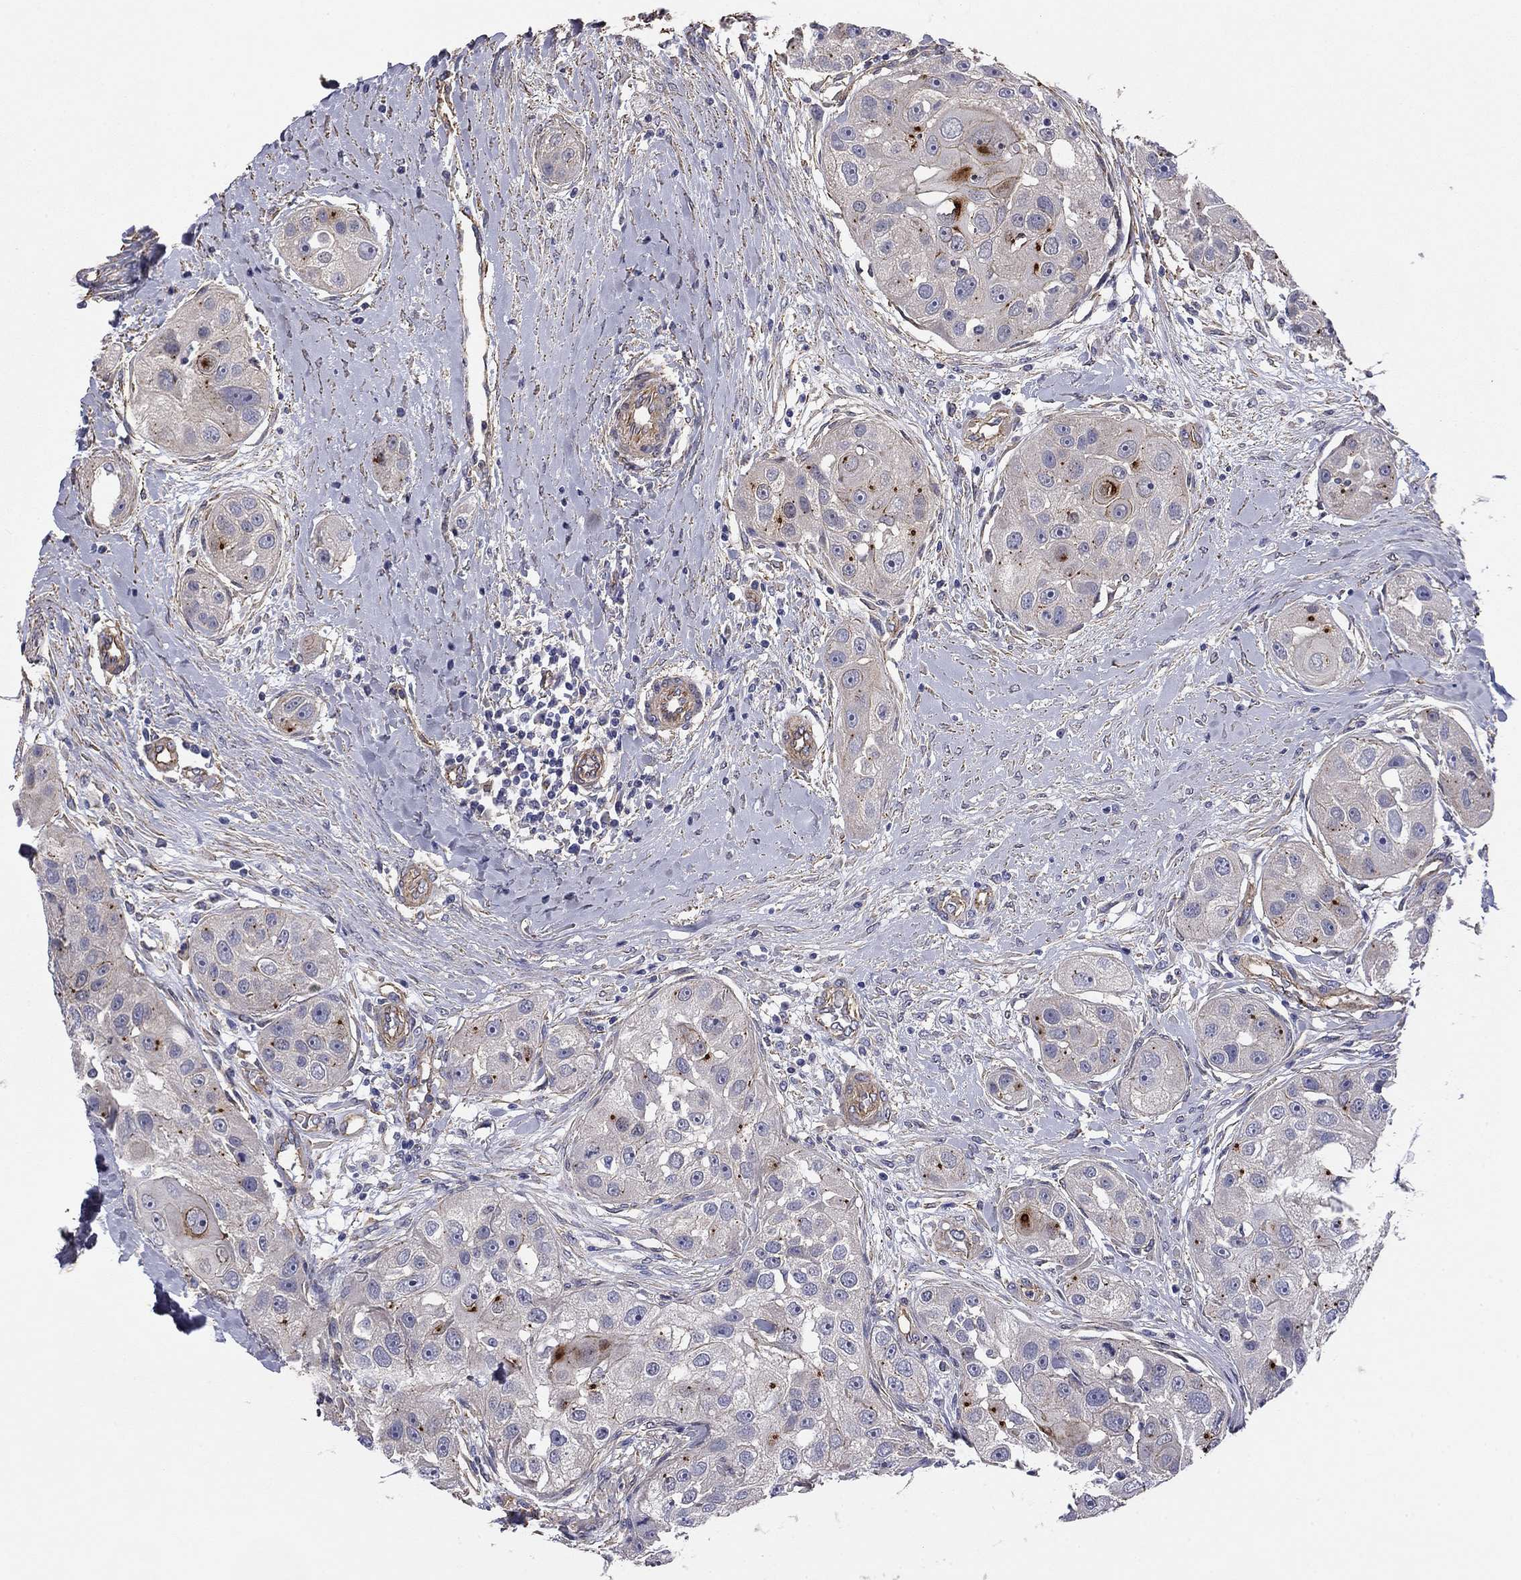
{"staining": {"intensity": "moderate", "quantity": "<25%", "location": "cytoplasmic/membranous"}, "tissue": "head and neck cancer", "cell_type": "Tumor cells", "image_type": "cancer", "snomed": [{"axis": "morphology", "description": "Normal tissue, NOS"}, {"axis": "morphology", "description": "Squamous cell carcinoma, NOS"}, {"axis": "topography", "description": "Skeletal muscle"}, {"axis": "topography", "description": "Head-Neck"}], "caption": "Immunohistochemistry (IHC) (DAB (3,3'-diaminobenzidine)) staining of human head and neck cancer (squamous cell carcinoma) demonstrates moderate cytoplasmic/membranous protein staining in about <25% of tumor cells.", "gene": "TCHH", "patient": {"sex": "male", "age": 51}}